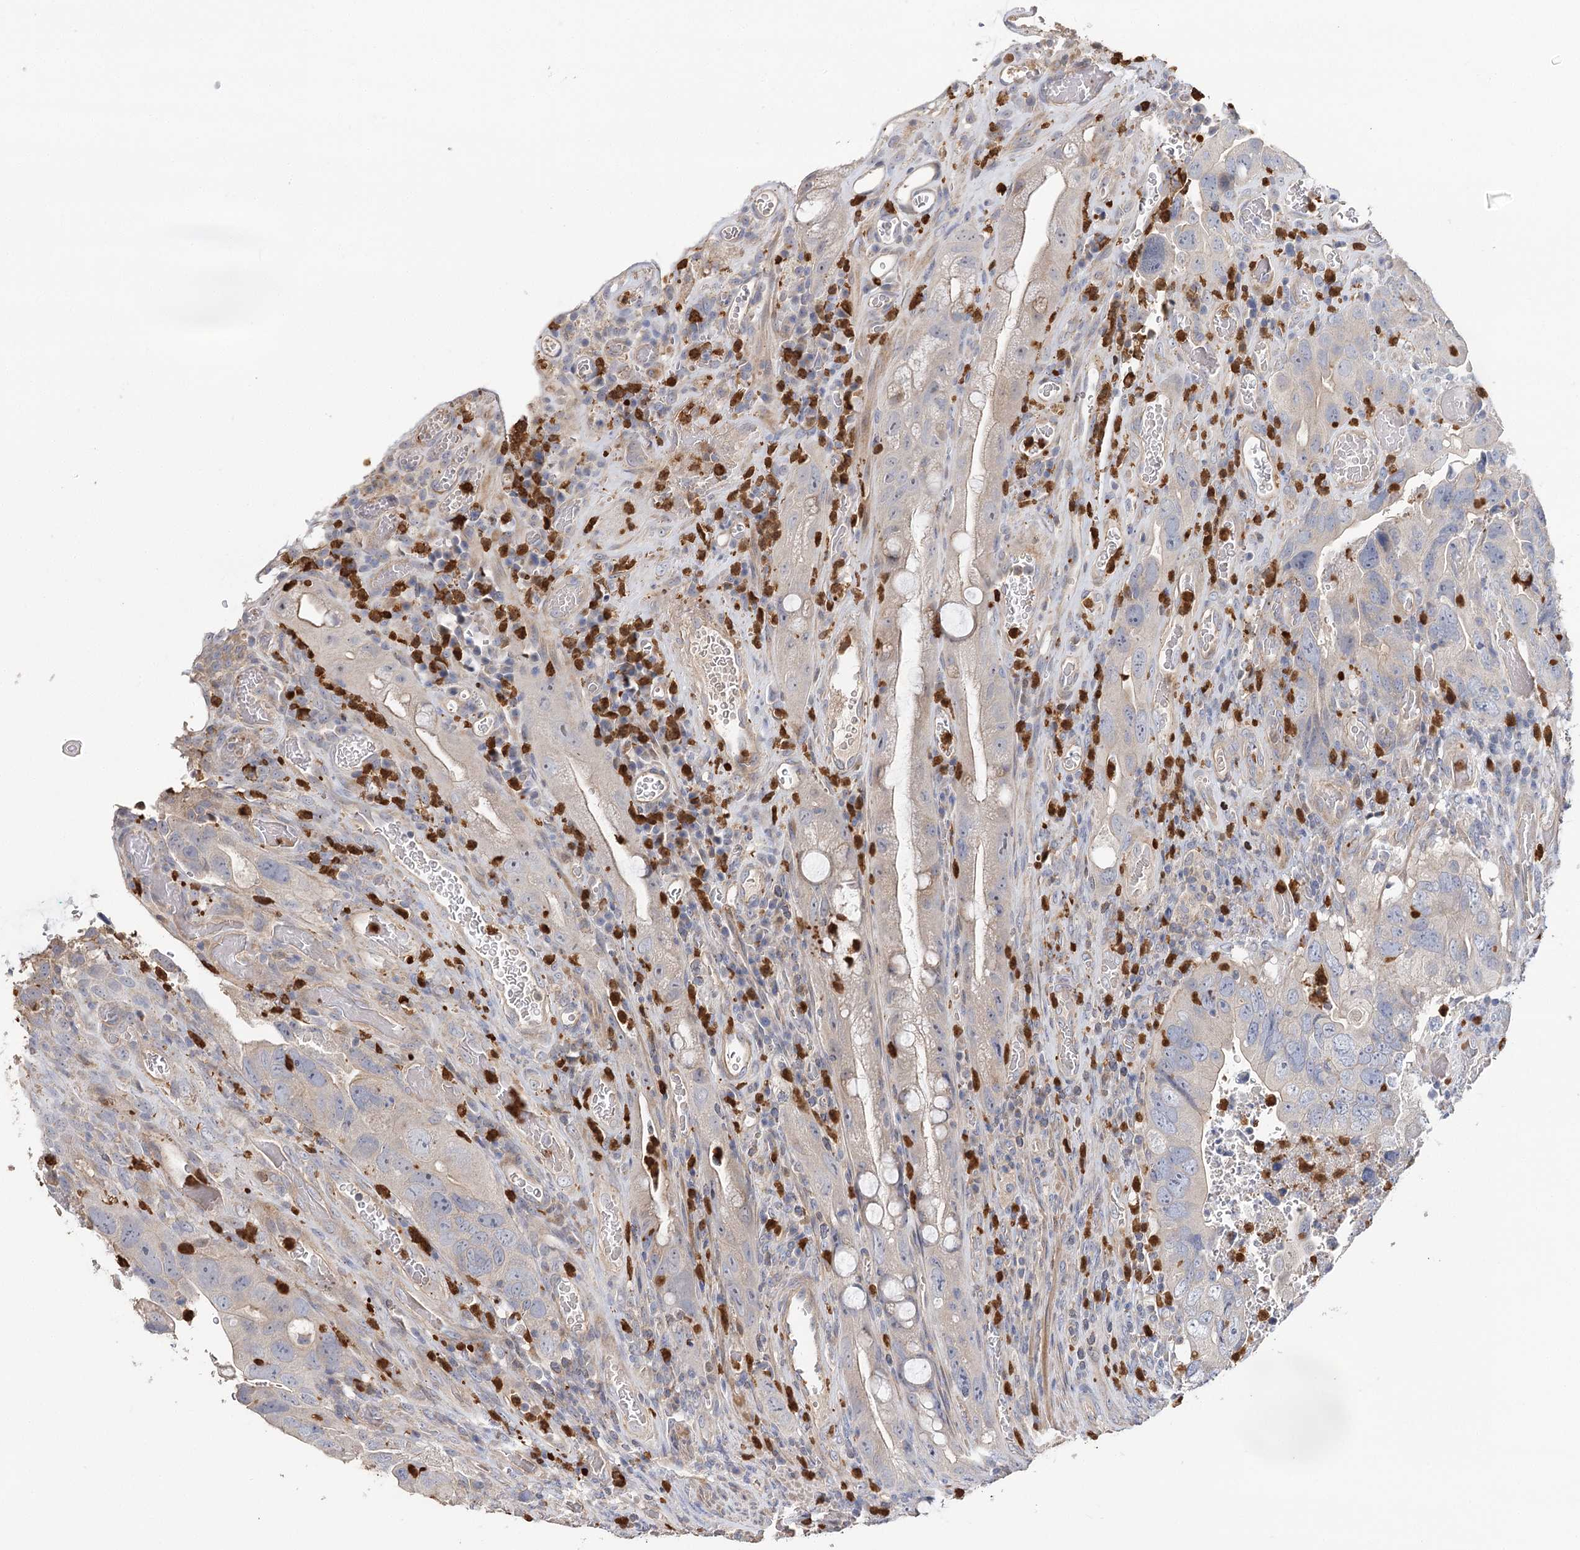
{"staining": {"intensity": "negative", "quantity": "none", "location": "none"}, "tissue": "colorectal cancer", "cell_type": "Tumor cells", "image_type": "cancer", "snomed": [{"axis": "morphology", "description": "Adenocarcinoma, NOS"}, {"axis": "topography", "description": "Rectum"}], "caption": "An IHC photomicrograph of adenocarcinoma (colorectal) is shown. There is no staining in tumor cells of adenocarcinoma (colorectal).", "gene": "EPB41L5", "patient": {"sex": "male", "age": 63}}